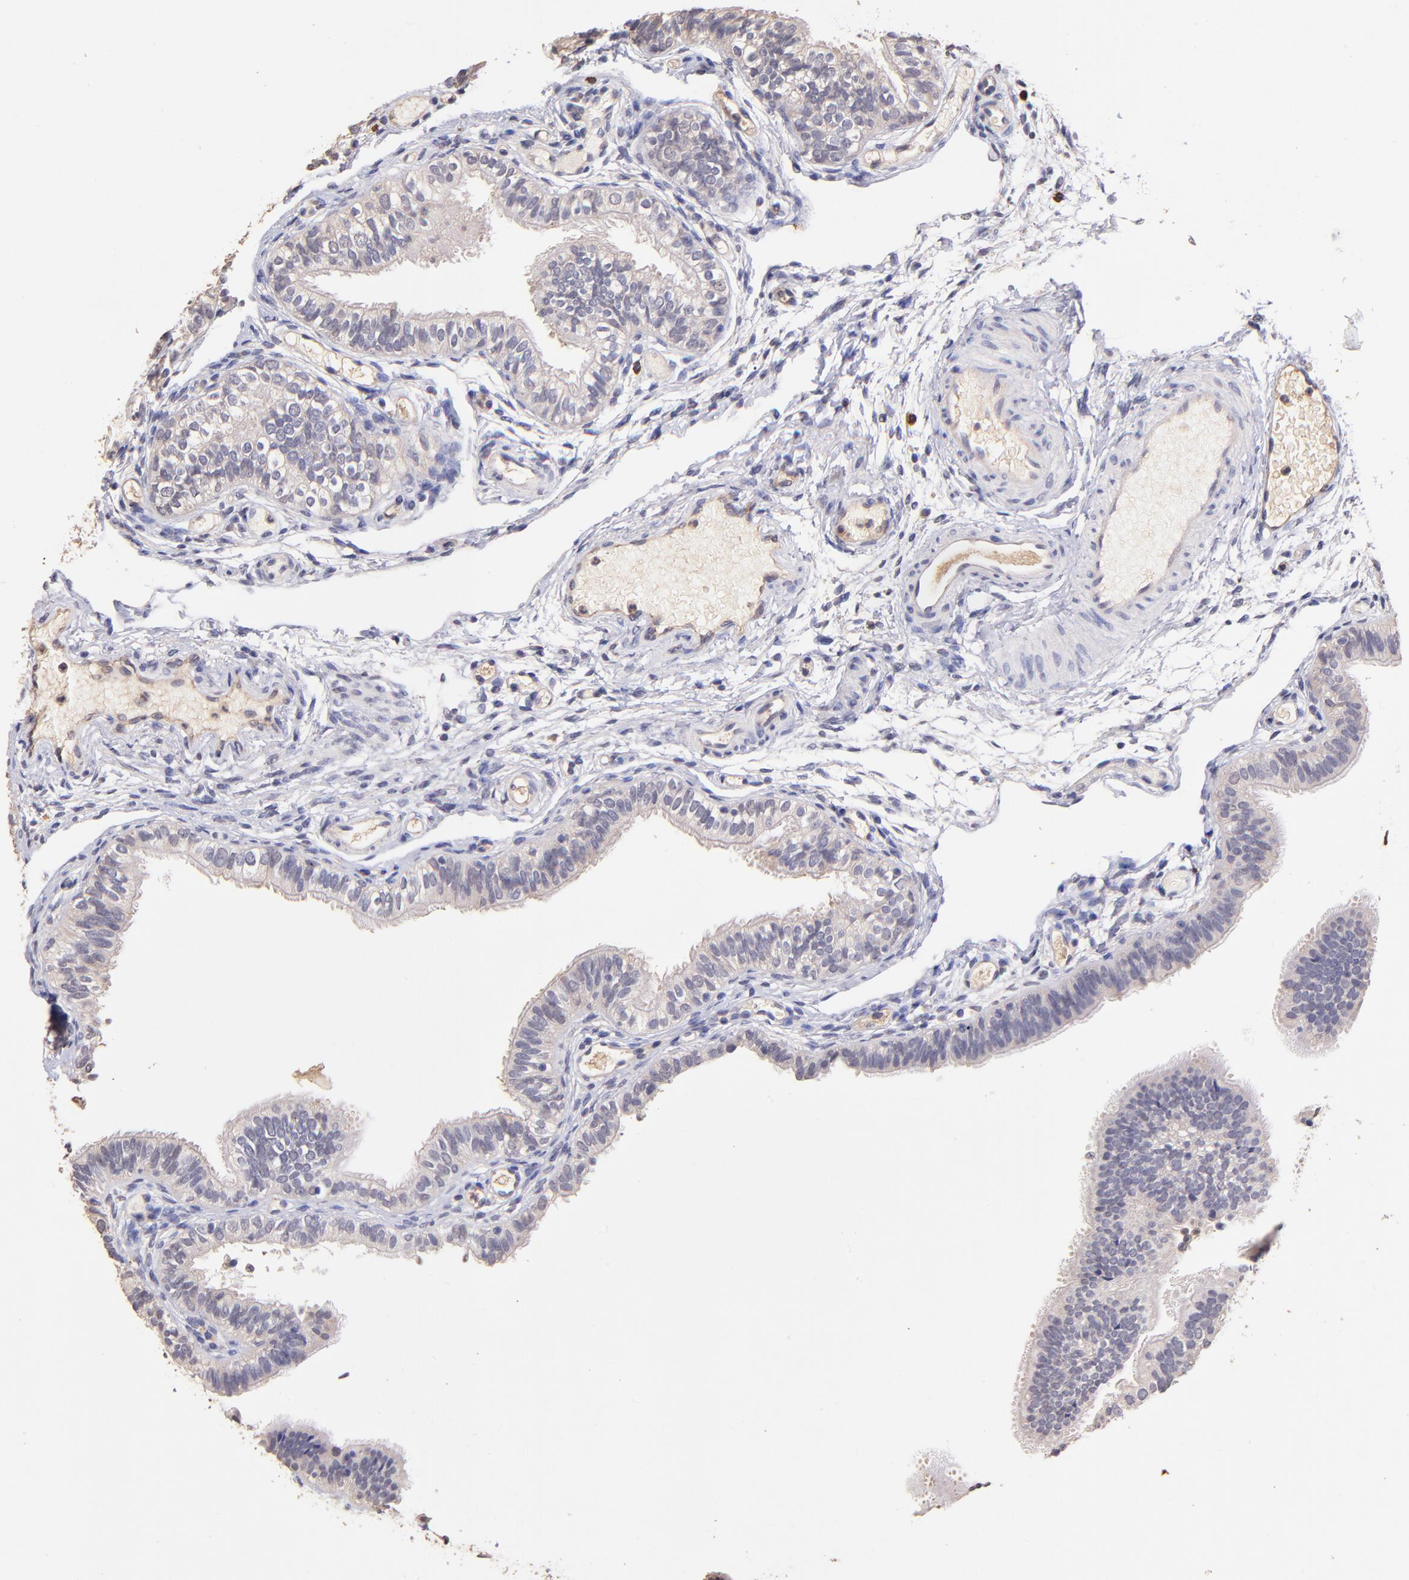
{"staining": {"intensity": "weak", "quantity": "25%-75%", "location": "cytoplasmic/membranous"}, "tissue": "fallopian tube", "cell_type": "Glandular cells", "image_type": "normal", "snomed": [{"axis": "morphology", "description": "Normal tissue, NOS"}, {"axis": "morphology", "description": "Dermoid, NOS"}, {"axis": "topography", "description": "Fallopian tube"}], "caption": "Human fallopian tube stained with a brown dye displays weak cytoplasmic/membranous positive staining in about 25%-75% of glandular cells.", "gene": "RNASEL", "patient": {"sex": "female", "age": 33}}